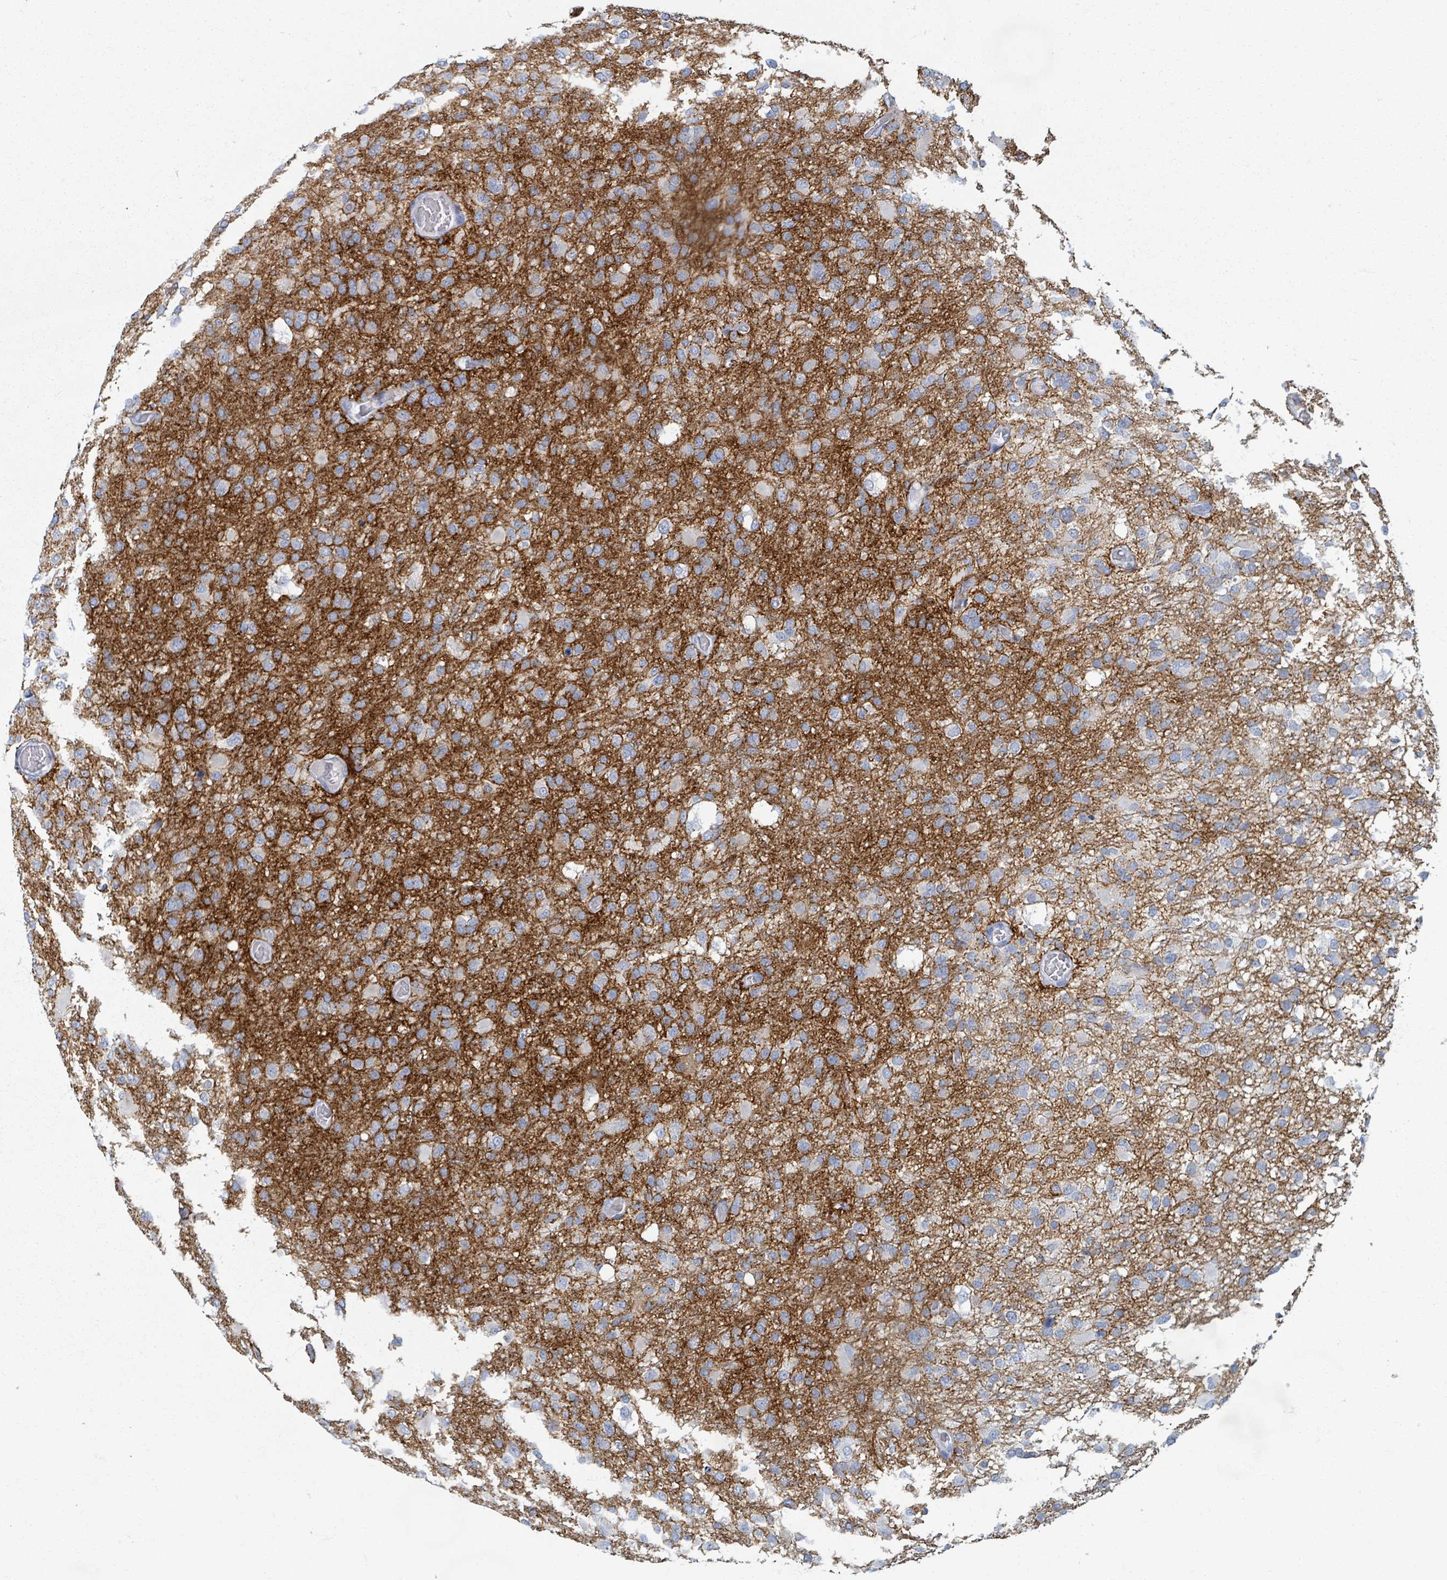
{"staining": {"intensity": "negative", "quantity": "none", "location": "none"}, "tissue": "glioma", "cell_type": "Tumor cells", "image_type": "cancer", "snomed": [{"axis": "morphology", "description": "Glioma, malignant, High grade"}, {"axis": "topography", "description": "Brain"}], "caption": "High magnification brightfield microscopy of glioma stained with DAB (brown) and counterstained with hematoxylin (blue): tumor cells show no significant expression.", "gene": "TAS2R1", "patient": {"sex": "female", "age": 74}}